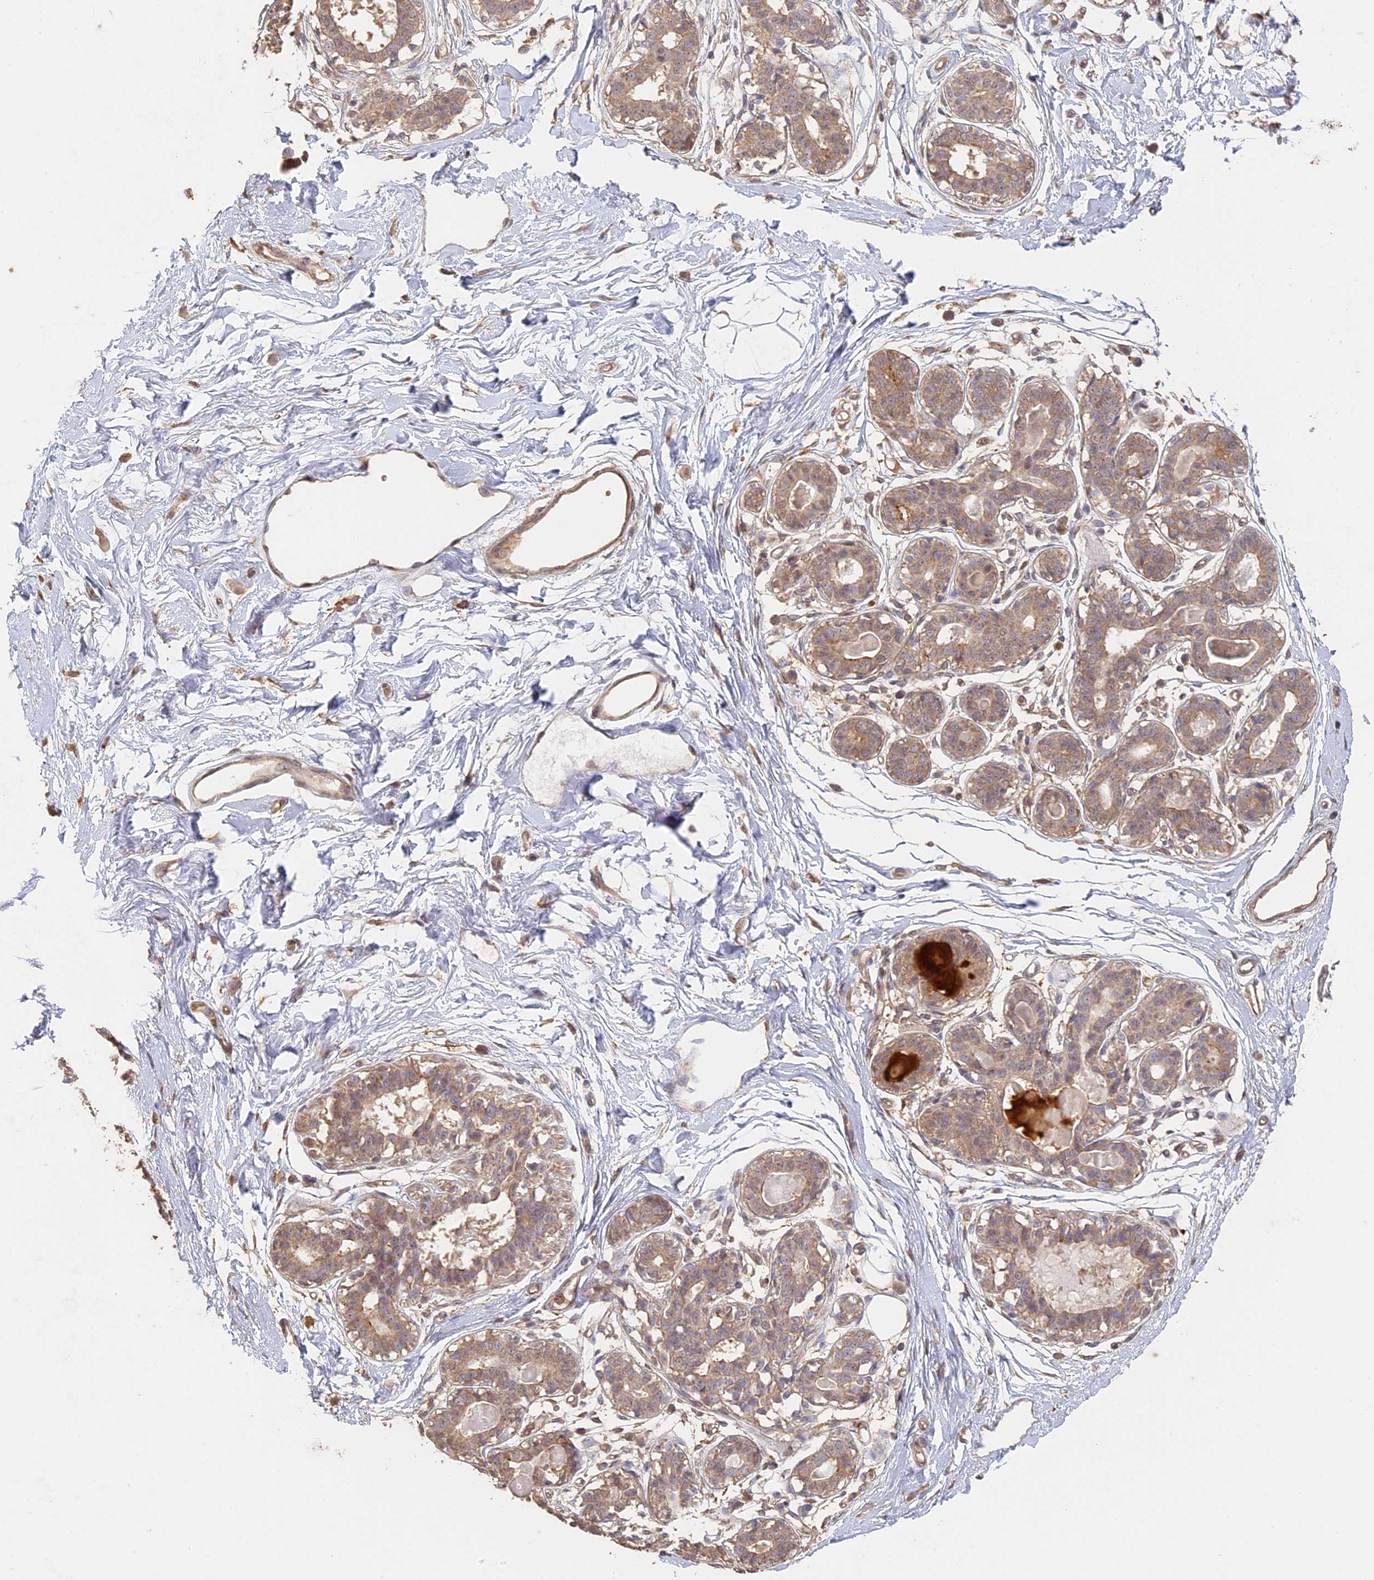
{"staining": {"intensity": "moderate", "quantity": ">75%", "location": "cytoplasmic/membranous"}, "tissue": "breast", "cell_type": "Adipocytes", "image_type": "normal", "snomed": [{"axis": "morphology", "description": "Normal tissue, NOS"}, {"axis": "topography", "description": "Breast"}], "caption": "Protein analysis of unremarkable breast shows moderate cytoplasmic/membranous positivity in about >75% of adipocytes. The protein is stained brown, and the nuclei are stained in blue (DAB (3,3'-diaminobenzidine) IHC with brightfield microscopy, high magnification).", "gene": "STX16", "patient": {"sex": "female", "age": 45}}